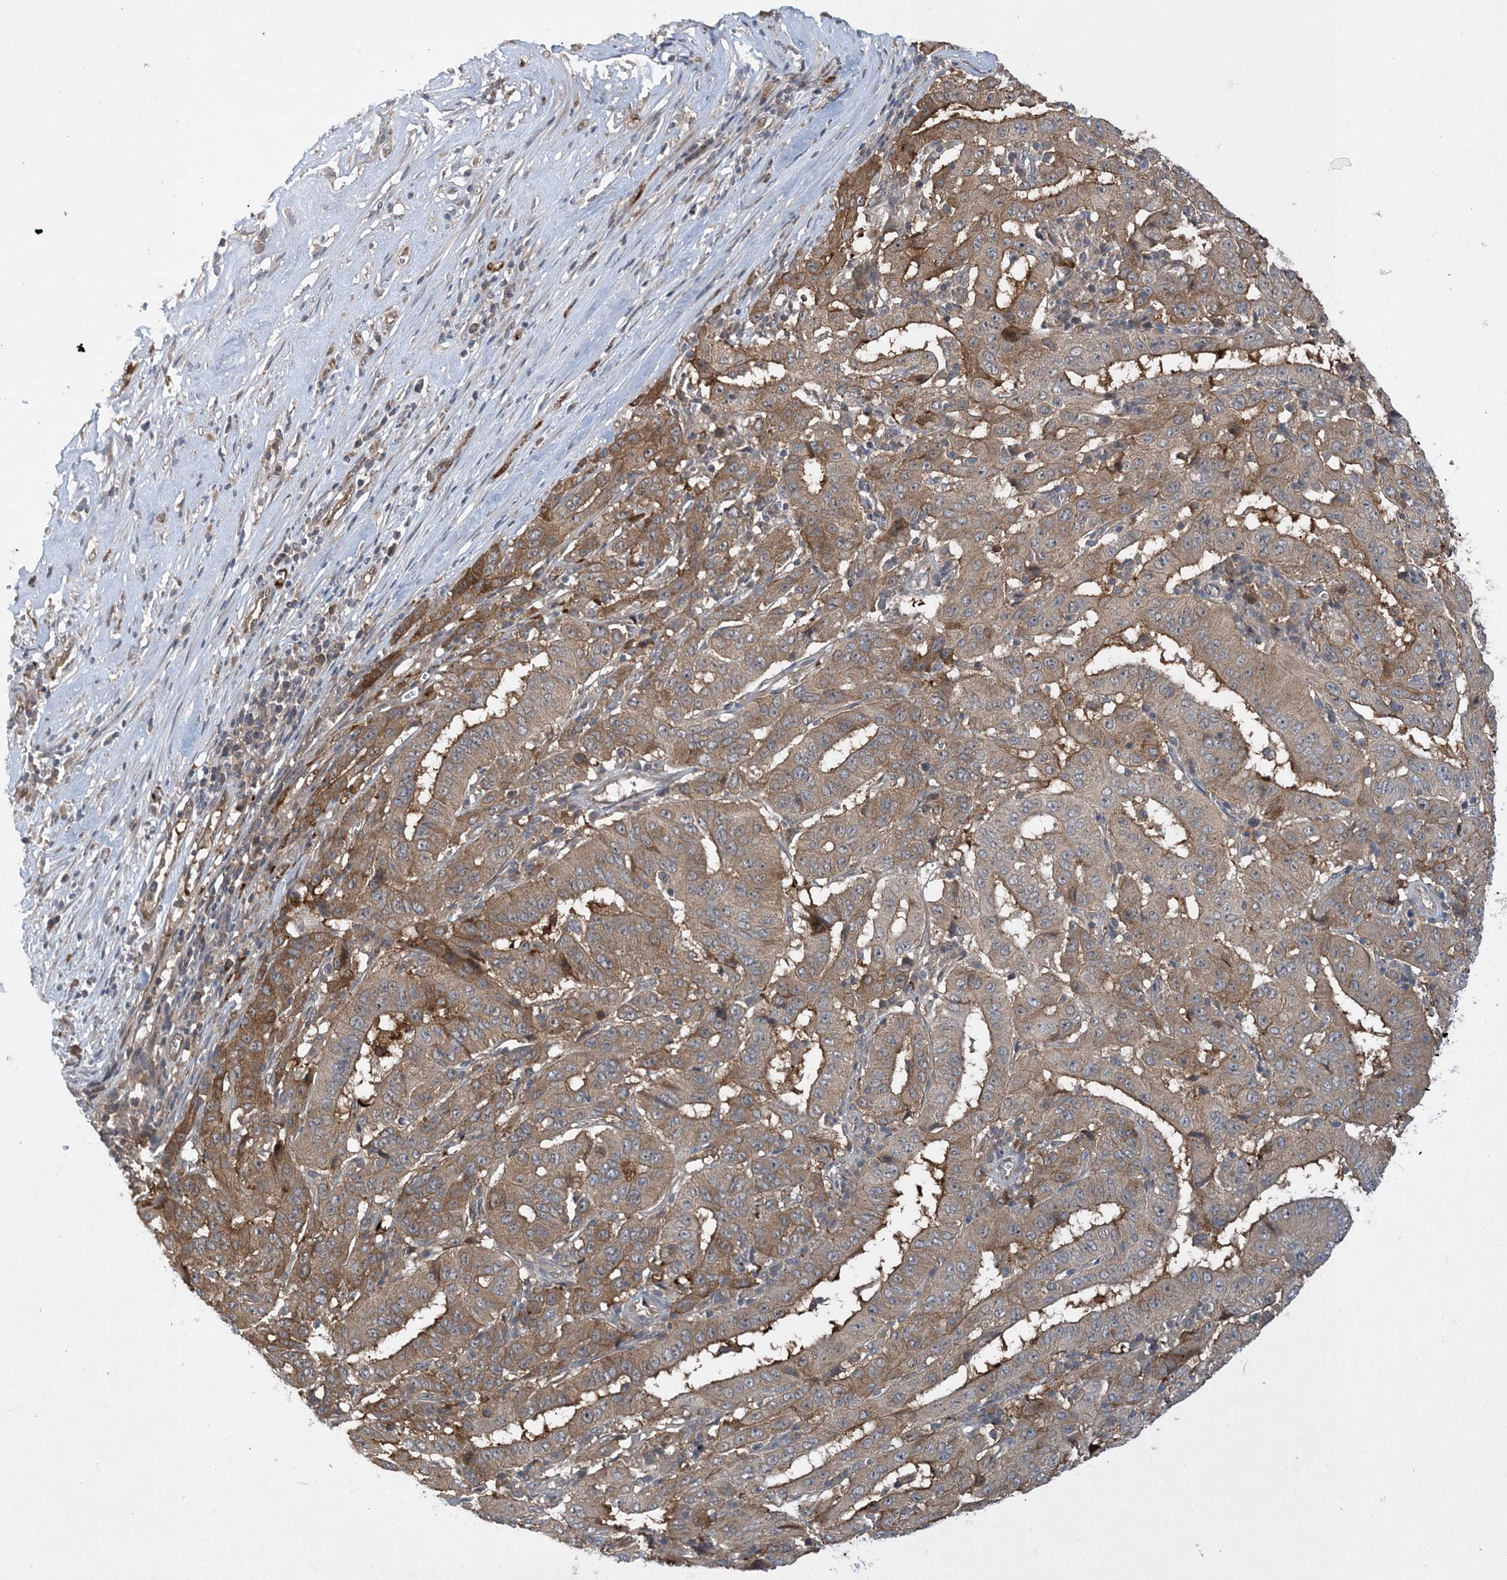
{"staining": {"intensity": "moderate", "quantity": ">75%", "location": "cytoplasmic/membranous"}, "tissue": "pancreatic cancer", "cell_type": "Tumor cells", "image_type": "cancer", "snomed": [{"axis": "morphology", "description": "Adenocarcinoma, NOS"}, {"axis": "topography", "description": "Pancreas"}], "caption": "Protein staining of pancreatic adenocarcinoma tissue exhibits moderate cytoplasmic/membranous positivity in approximately >75% of tumor cells. The staining was performed using DAB (3,3'-diaminobenzidine) to visualize the protein expression in brown, while the nuclei were stained in blue with hematoxylin (Magnification: 20x).", "gene": "TINAG", "patient": {"sex": "male", "age": 63}}